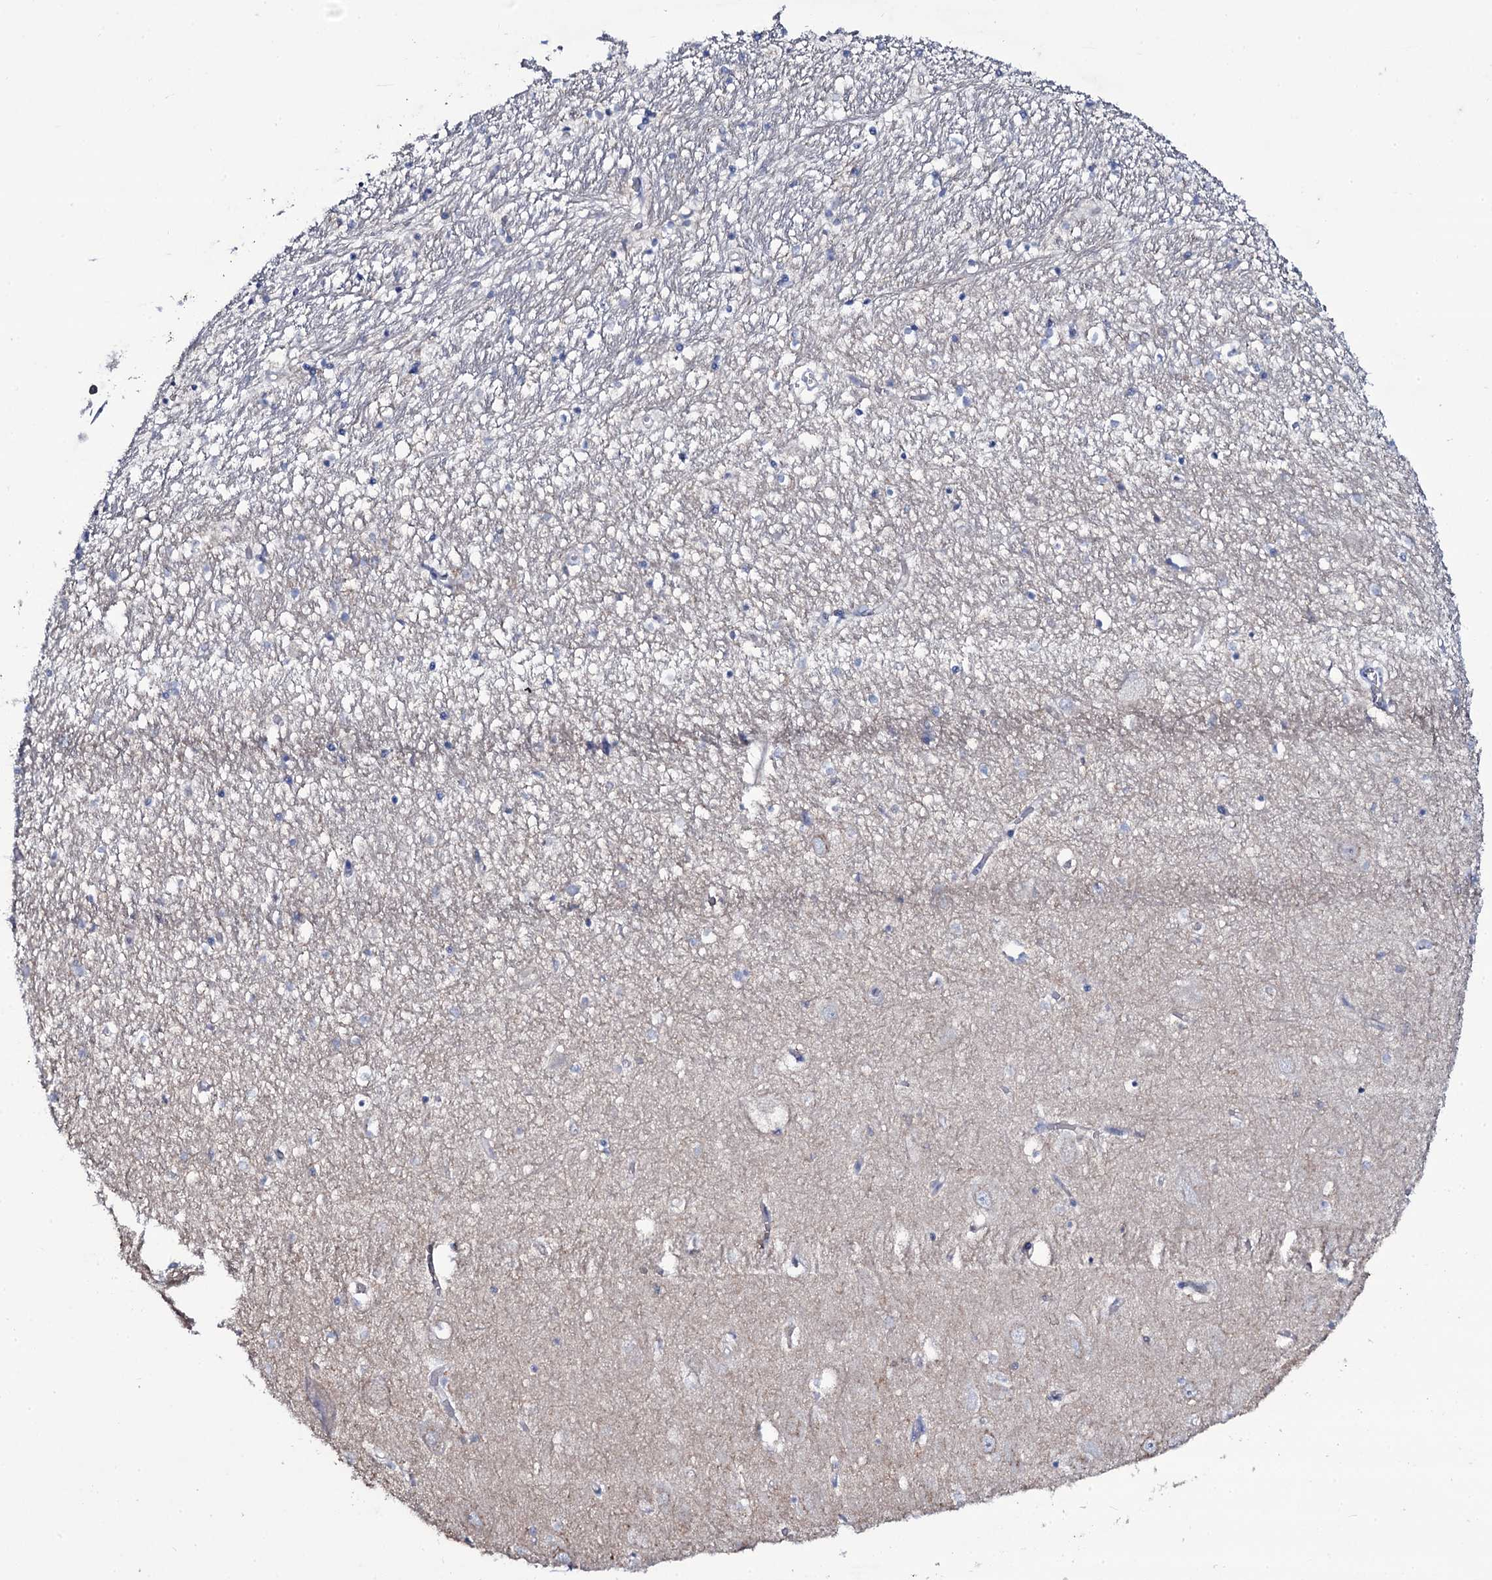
{"staining": {"intensity": "negative", "quantity": "none", "location": "none"}, "tissue": "hippocampus", "cell_type": "Glial cells", "image_type": "normal", "snomed": [{"axis": "morphology", "description": "Normal tissue, NOS"}, {"axis": "topography", "description": "Hippocampus"}], "caption": "An image of hippocampus stained for a protein displays no brown staining in glial cells.", "gene": "SNAP23", "patient": {"sex": "female", "age": 64}}